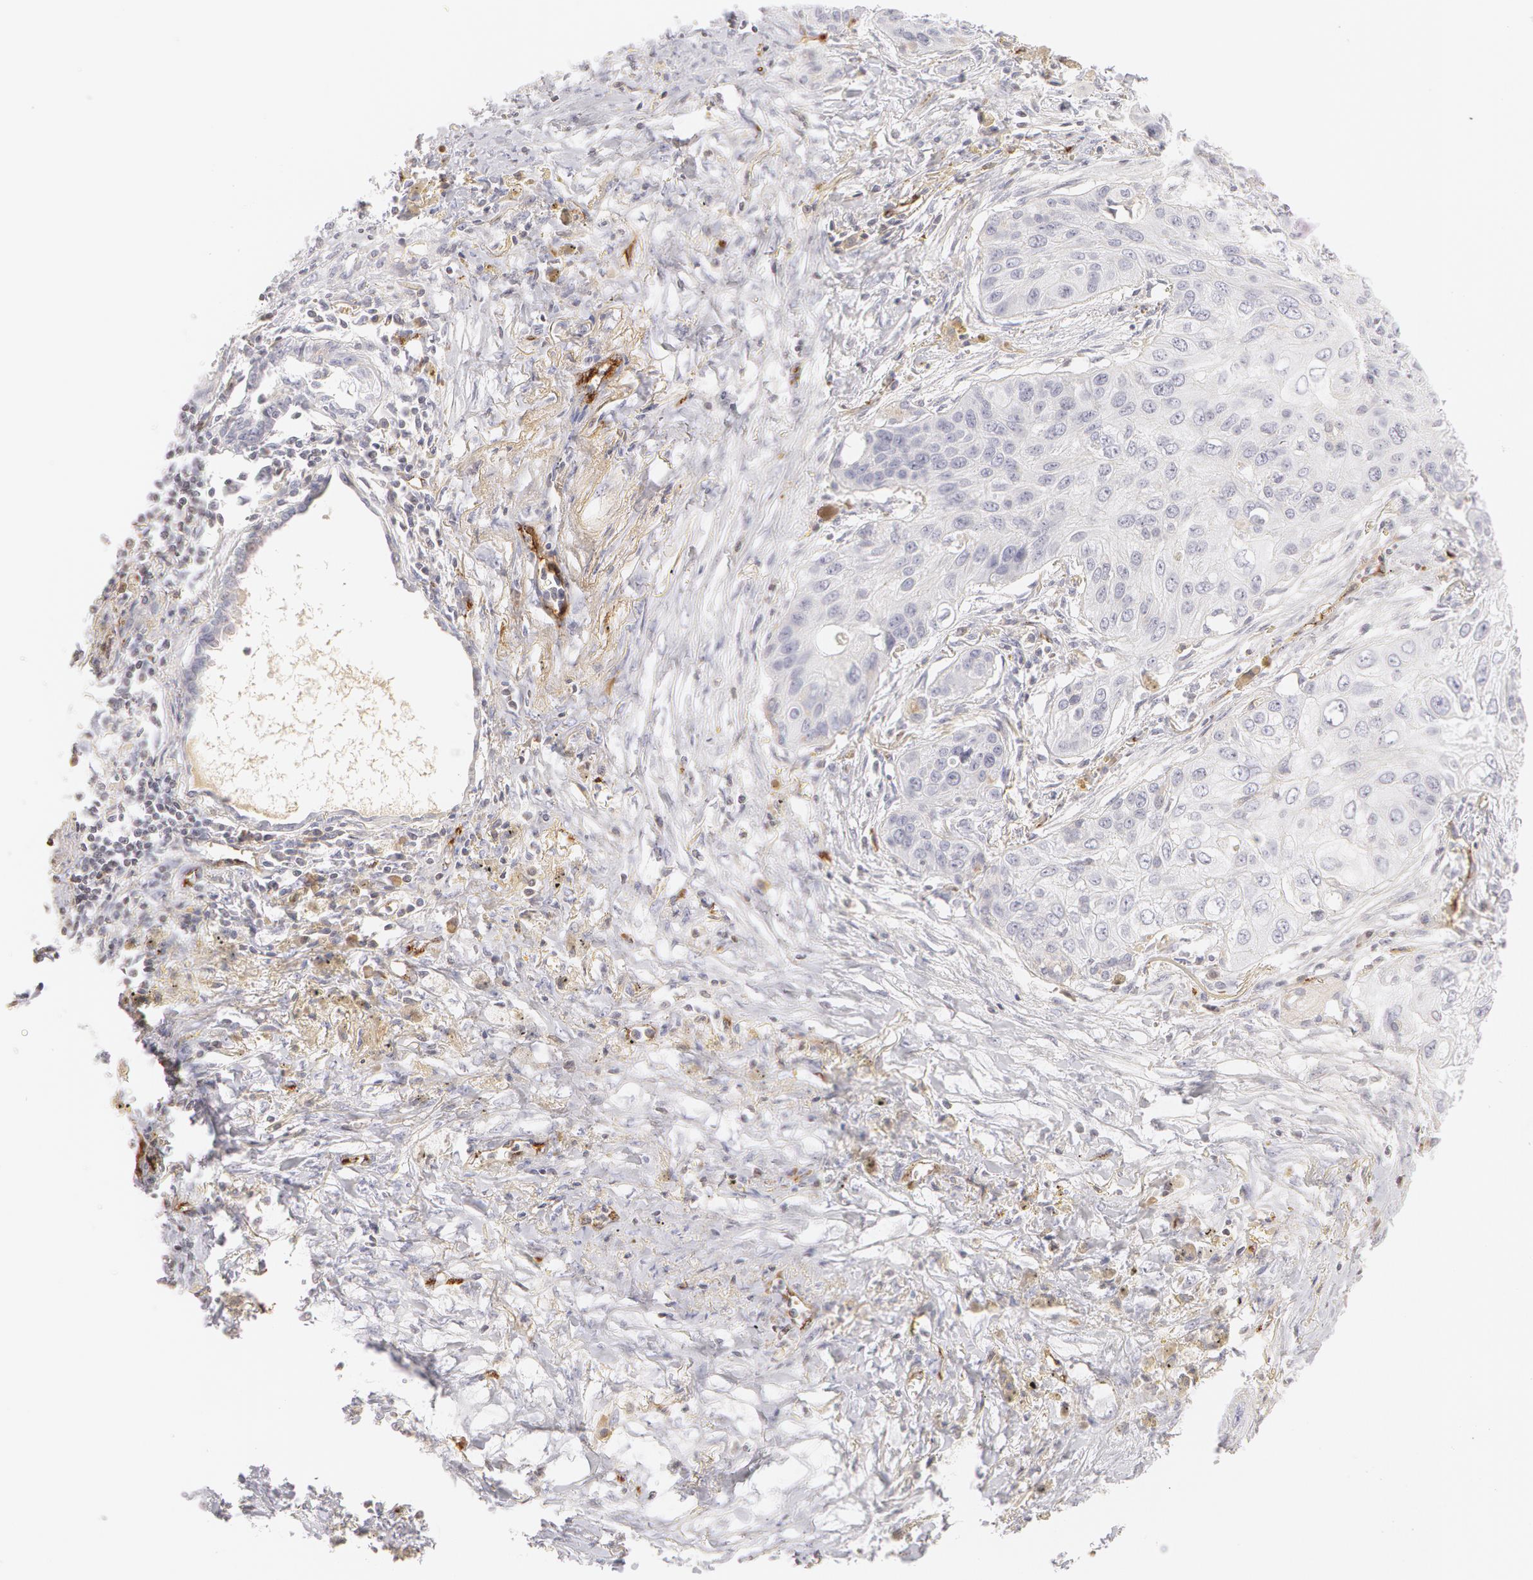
{"staining": {"intensity": "negative", "quantity": "none", "location": "none"}, "tissue": "lung cancer", "cell_type": "Tumor cells", "image_type": "cancer", "snomed": [{"axis": "morphology", "description": "Squamous cell carcinoma, NOS"}, {"axis": "topography", "description": "Lung"}], "caption": "Immunohistochemical staining of squamous cell carcinoma (lung) reveals no significant expression in tumor cells.", "gene": "VWF", "patient": {"sex": "male", "age": 71}}